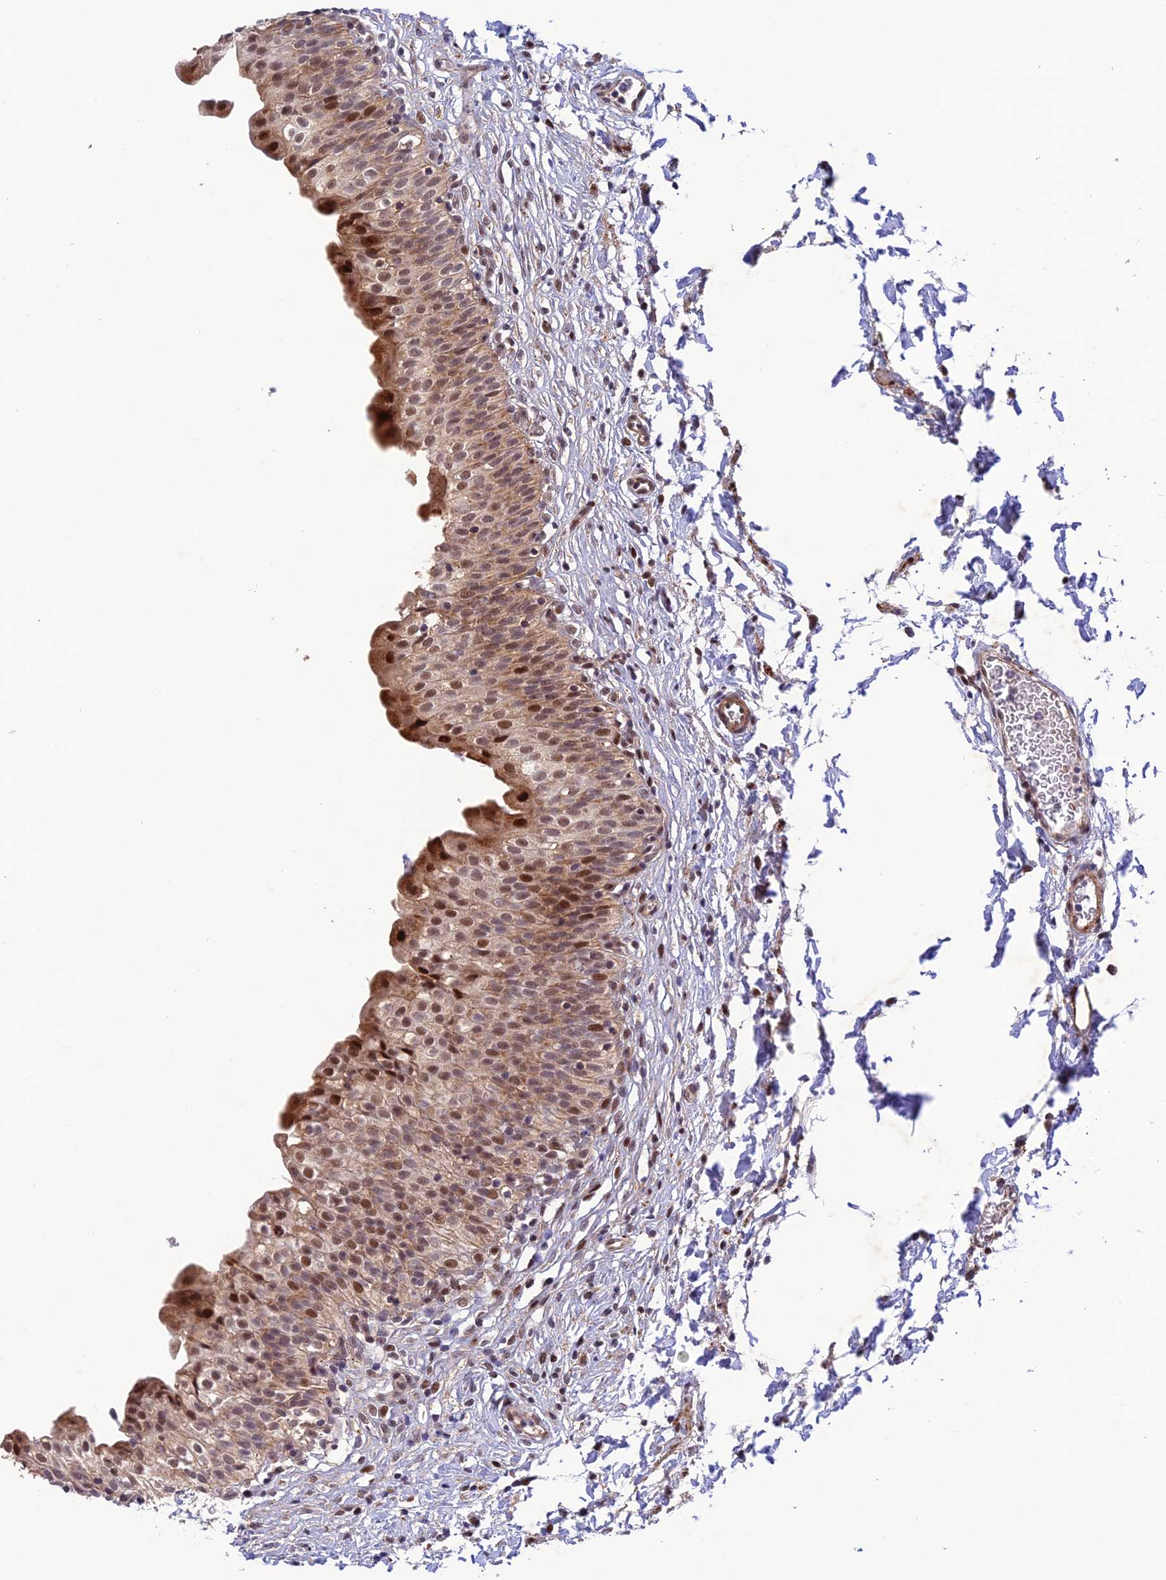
{"staining": {"intensity": "moderate", "quantity": ">75%", "location": "cytoplasmic/membranous,nuclear"}, "tissue": "urinary bladder", "cell_type": "Urothelial cells", "image_type": "normal", "snomed": [{"axis": "morphology", "description": "Normal tissue, NOS"}, {"axis": "topography", "description": "Urinary bladder"}], "caption": "Immunohistochemical staining of benign human urinary bladder reveals >75% levels of moderate cytoplasmic/membranous,nuclear protein expression in approximately >75% of urothelial cells.", "gene": "WDR55", "patient": {"sex": "male", "age": 55}}